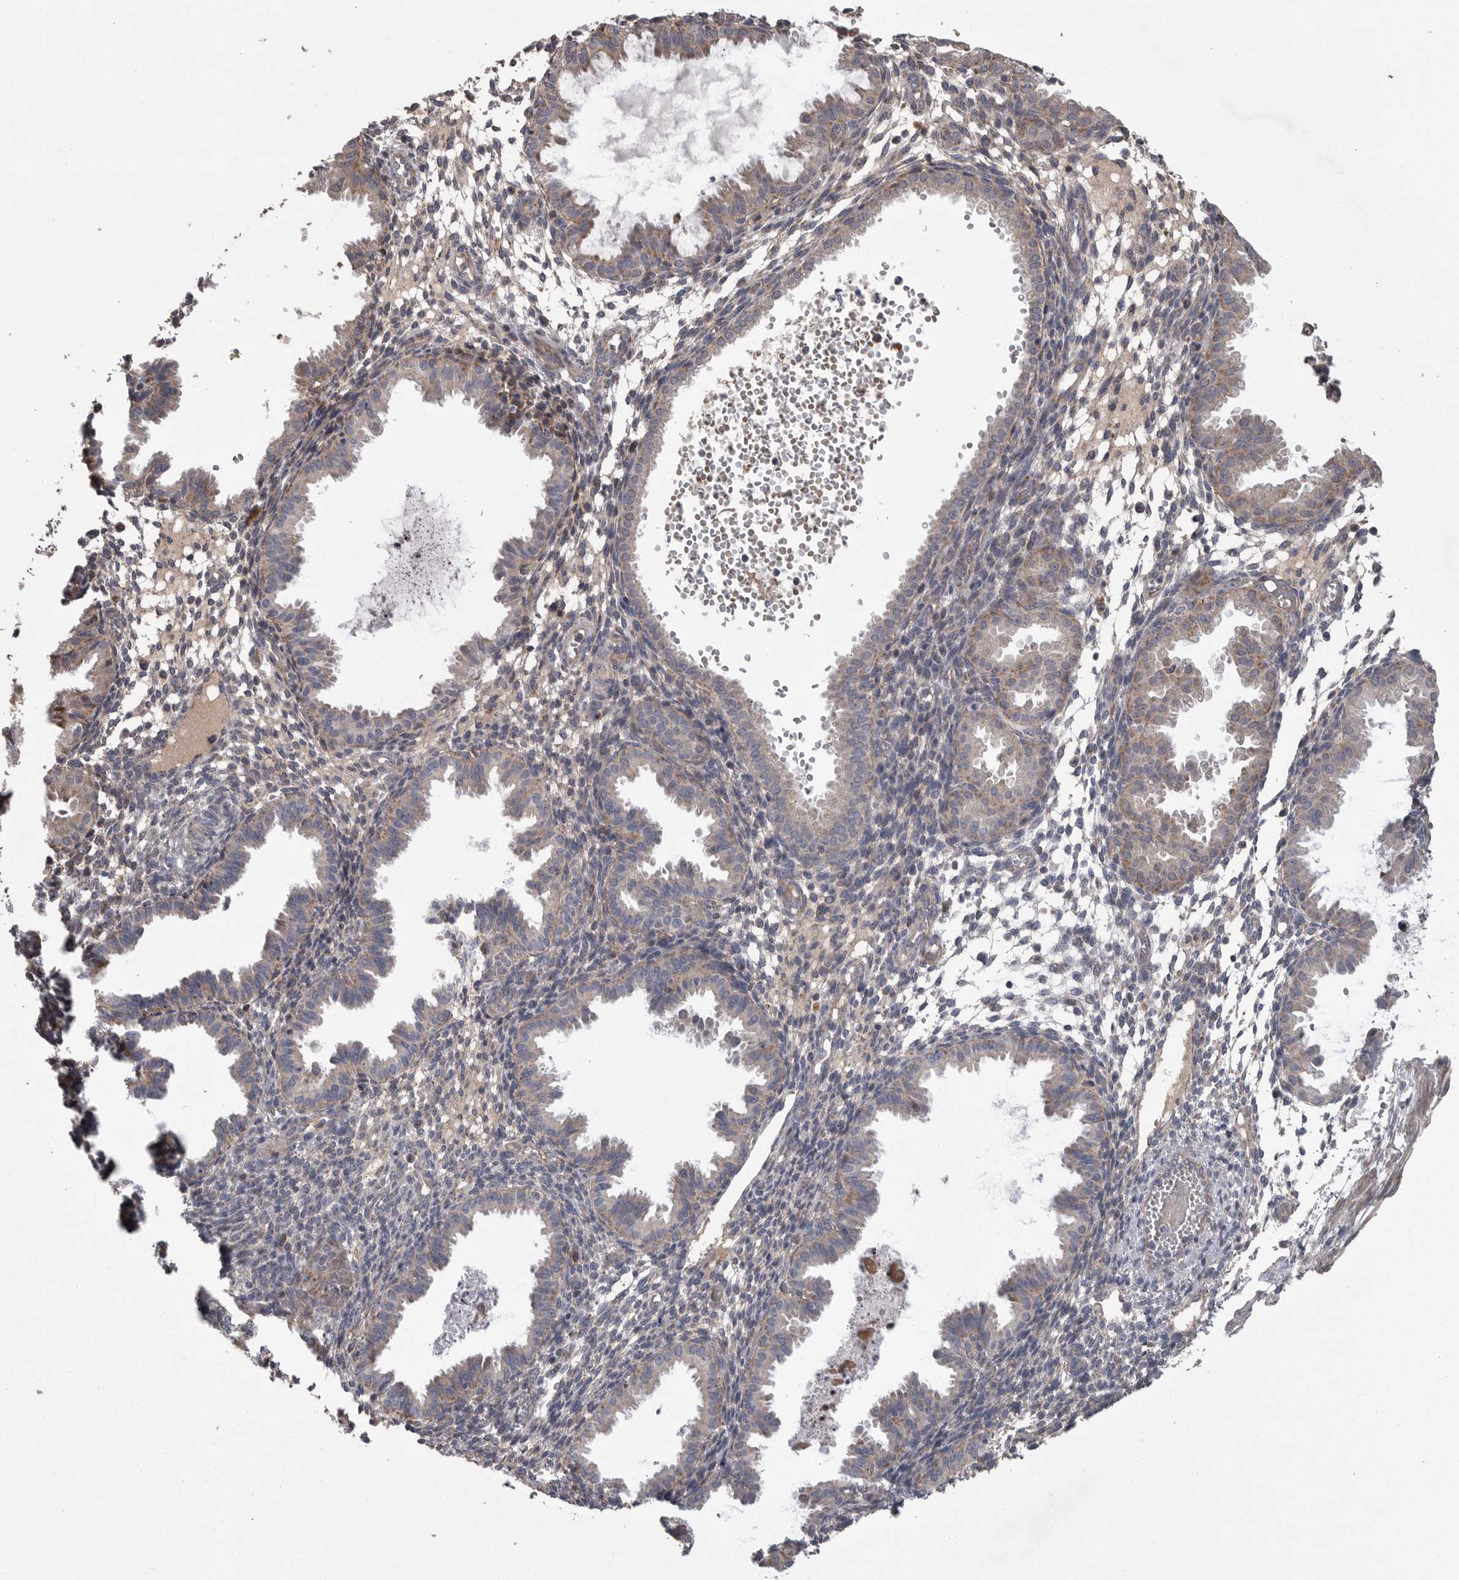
{"staining": {"intensity": "negative", "quantity": "none", "location": "none"}, "tissue": "endometrium", "cell_type": "Cells in endometrial stroma", "image_type": "normal", "snomed": [{"axis": "morphology", "description": "Normal tissue, NOS"}, {"axis": "topography", "description": "Endometrium"}], "caption": "Endometrium stained for a protein using immunohistochemistry (IHC) displays no expression cells in endometrial stroma.", "gene": "CRP", "patient": {"sex": "female", "age": 33}}